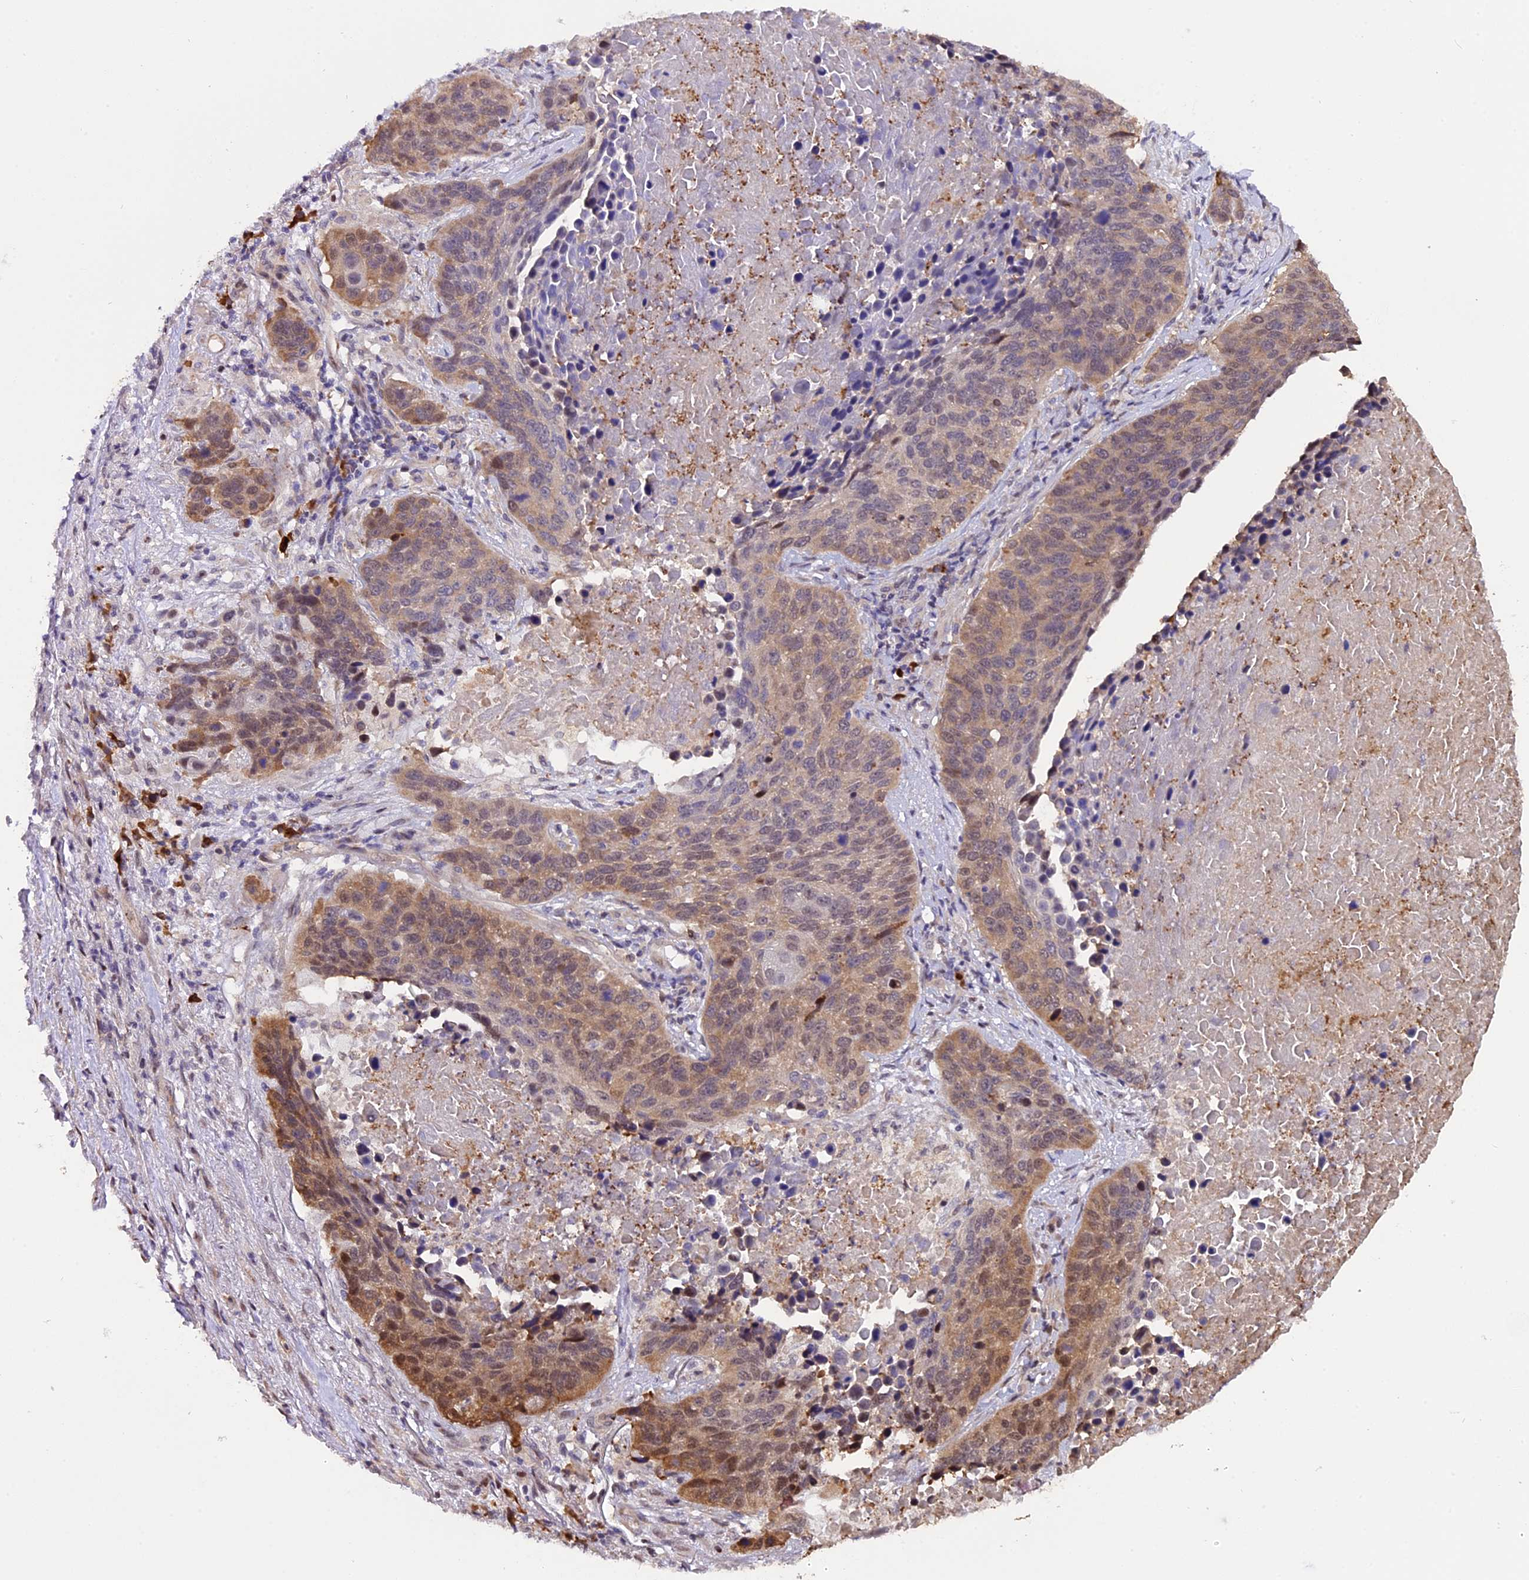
{"staining": {"intensity": "moderate", "quantity": "<25%", "location": "cytoplasmic/membranous,nuclear"}, "tissue": "lung cancer", "cell_type": "Tumor cells", "image_type": "cancer", "snomed": [{"axis": "morphology", "description": "Normal tissue, NOS"}, {"axis": "morphology", "description": "Squamous cell carcinoma, NOS"}, {"axis": "topography", "description": "Lymph node"}, {"axis": "topography", "description": "Lung"}], "caption": "Immunohistochemistry (IHC) photomicrograph of neoplastic tissue: human lung cancer (squamous cell carcinoma) stained using immunohistochemistry displays low levels of moderate protein expression localized specifically in the cytoplasmic/membranous and nuclear of tumor cells, appearing as a cytoplasmic/membranous and nuclear brown color.", "gene": "HERPUD1", "patient": {"sex": "male", "age": 66}}